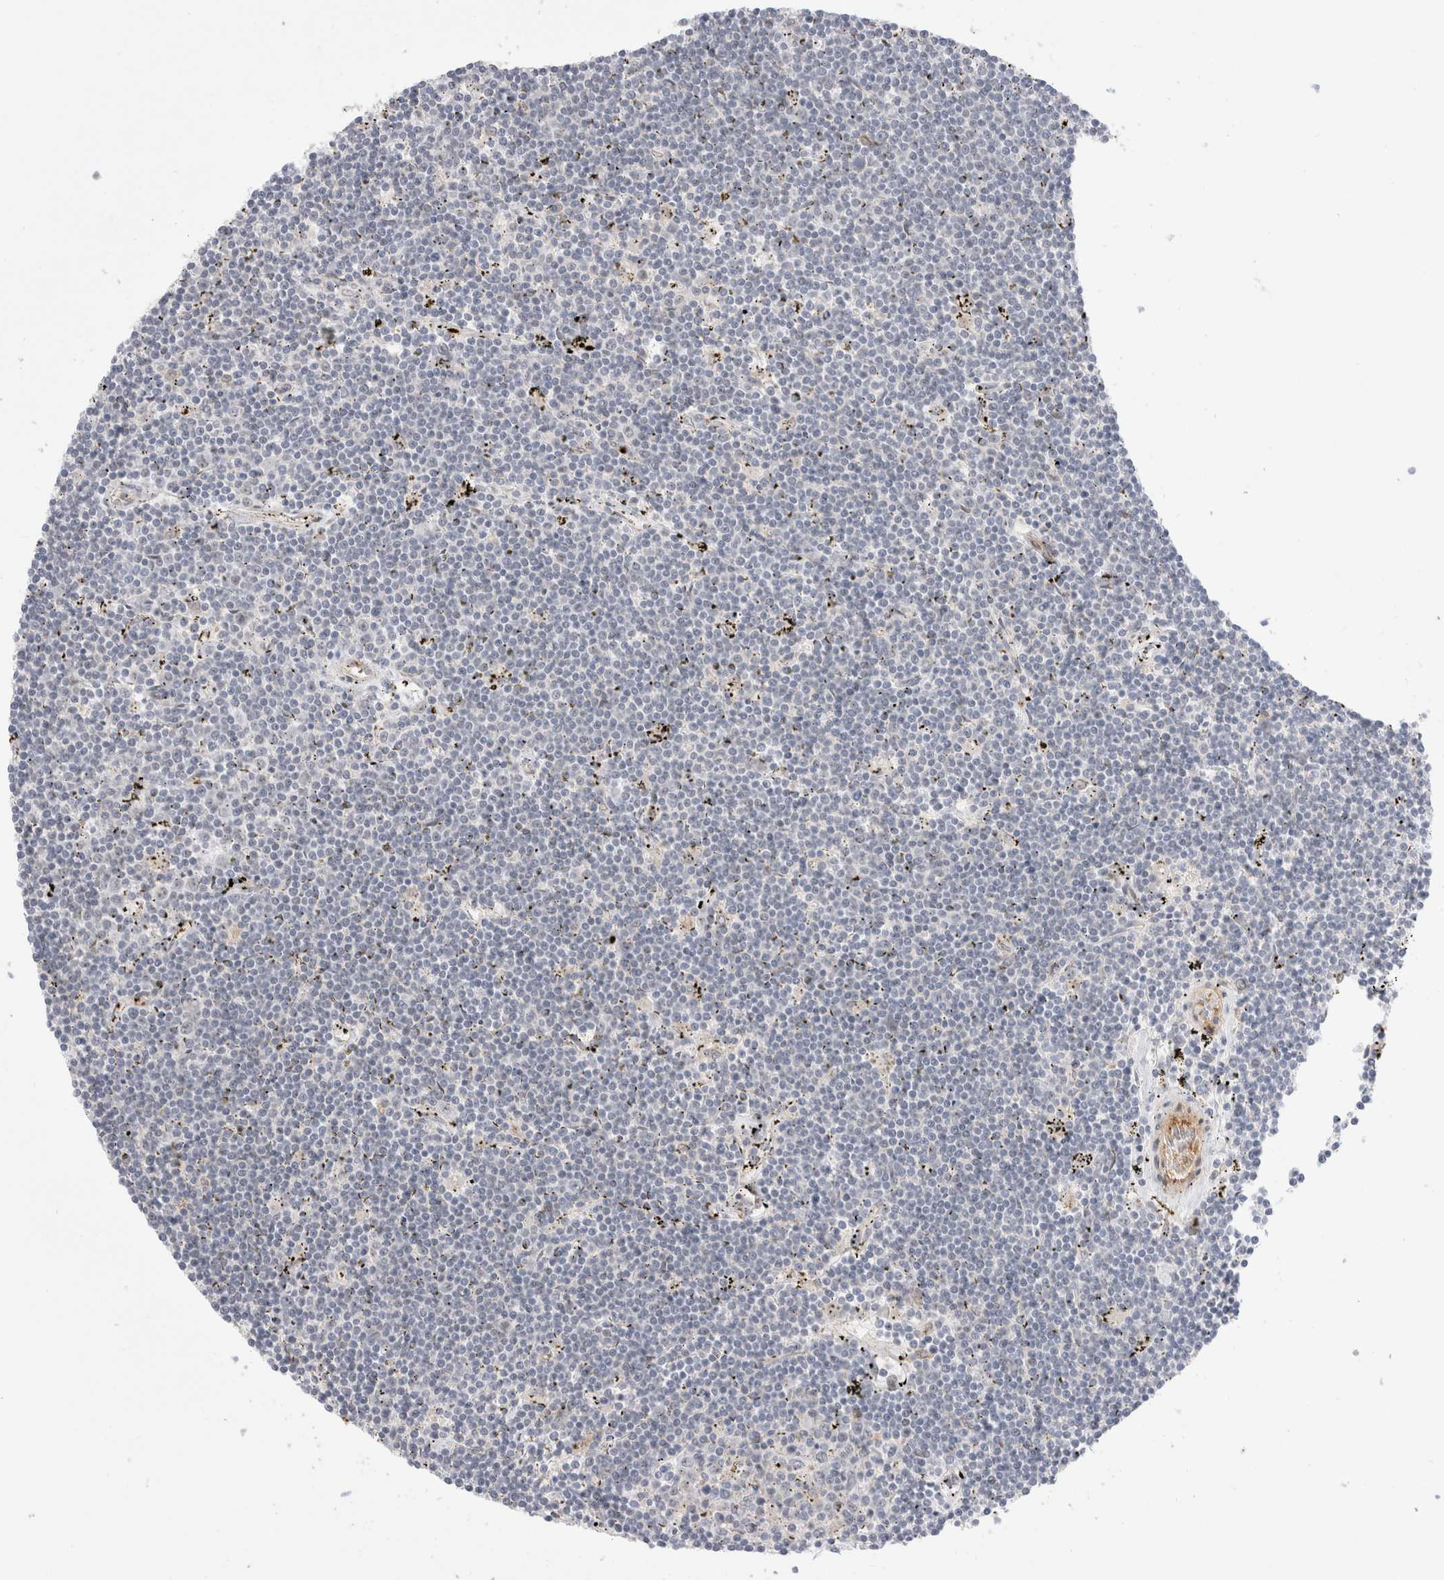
{"staining": {"intensity": "negative", "quantity": "none", "location": "none"}, "tissue": "lymphoma", "cell_type": "Tumor cells", "image_type": "cancer", "snomed": [{"axis": "morphology", "description": "Malignant lymphoma, non-Hodgkin's type, Low grade"}, {"axis": "topography", "description": "Spleen"}], "caption": "Immunohistochemistry (IHC) histopathology image of neoplastic tissue: human lymphoma stained with DAB exhibits no significant protein expression in tumor cells.", "gene": "VPS28", "patient": {"sex": "male", "age": 76}}